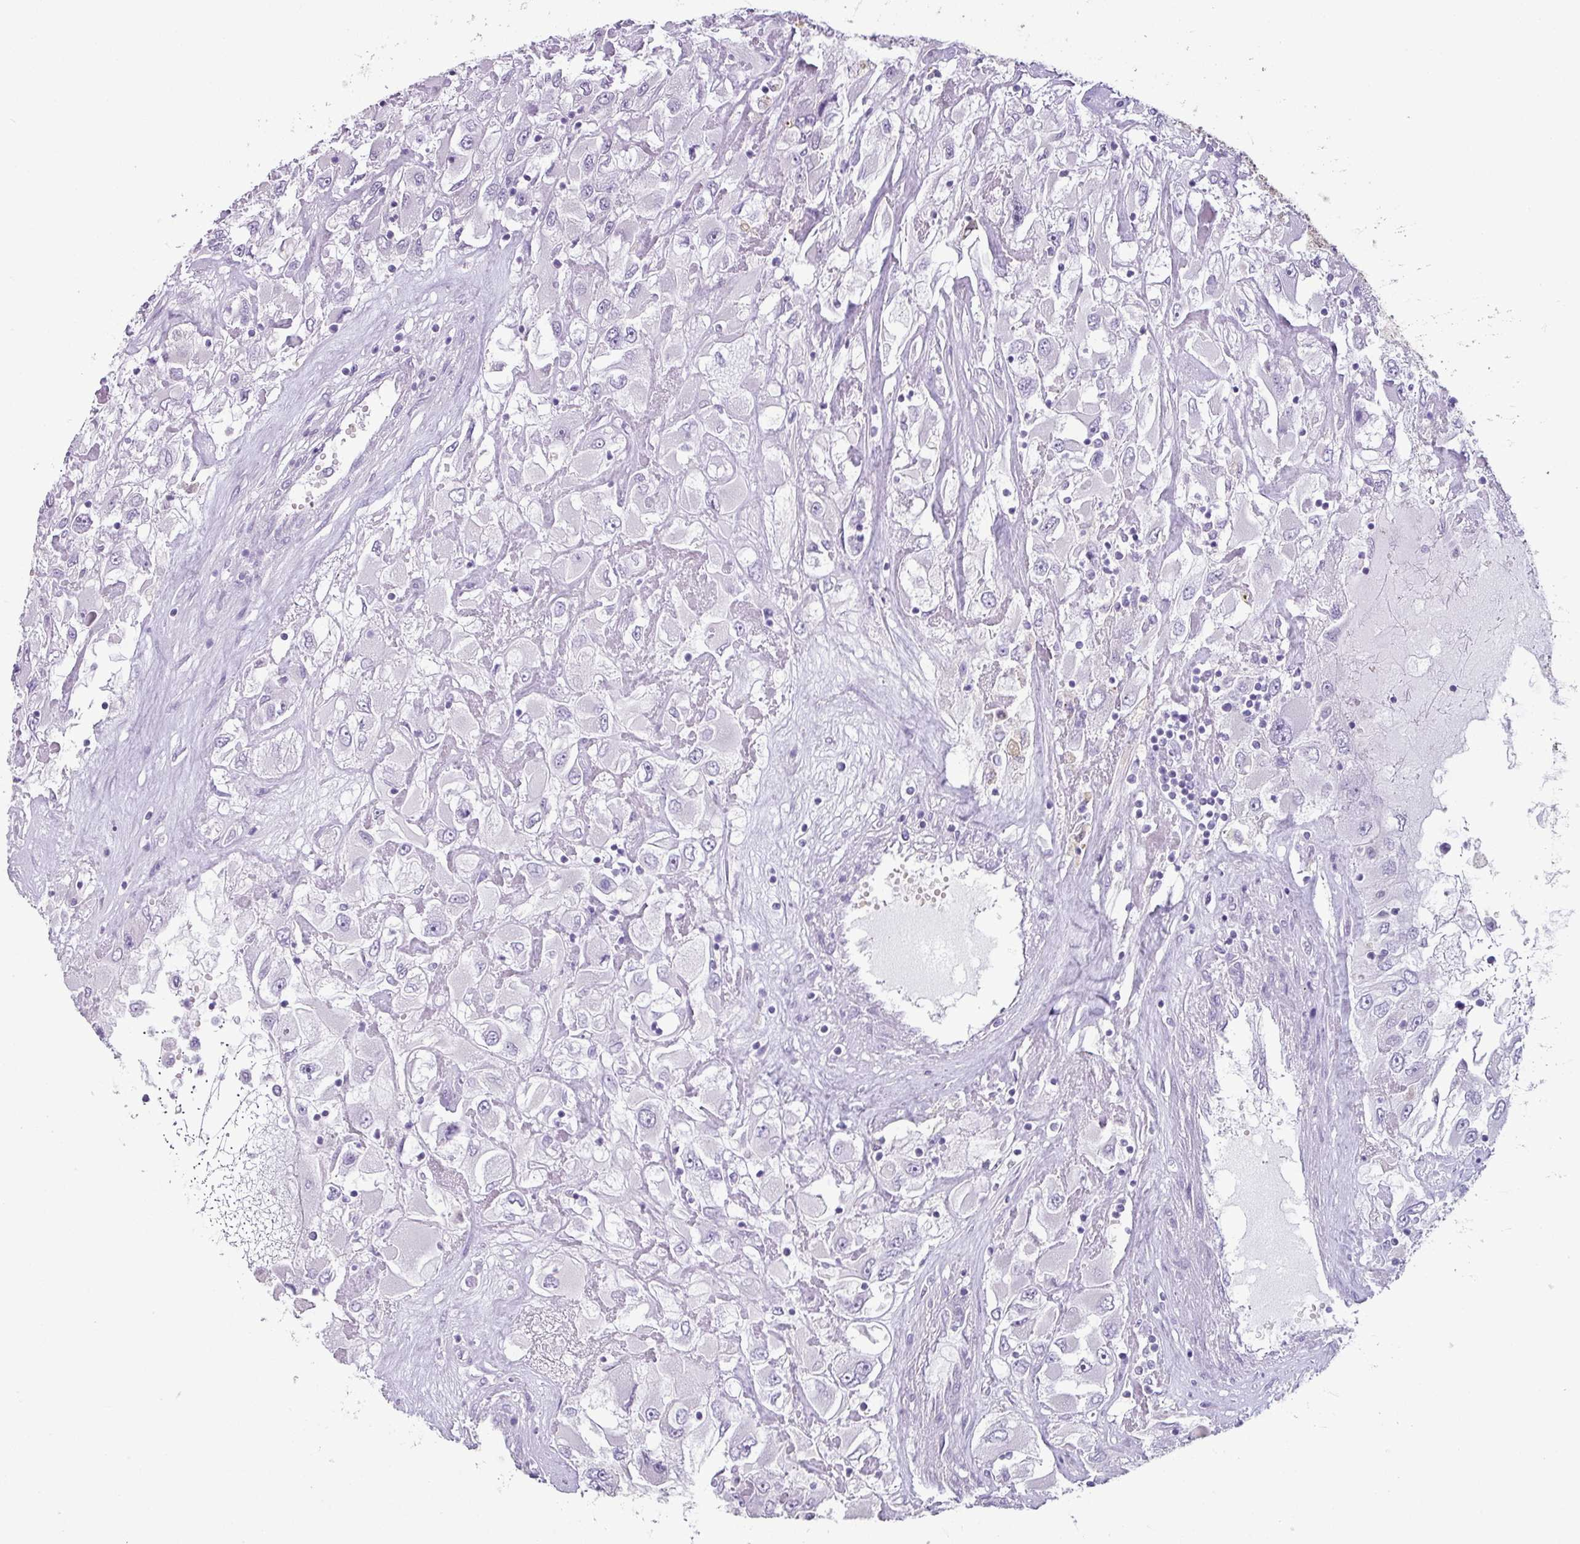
{"staining": {"intensity": "negative", "quantity": "none", "location": "none"}, "tissue": "renal cancer", "cell_type": "Tumor cells", "image_type": "cancer", "snomed": [{"axis": "morphology", "description": "Adenocarcinoma, NOS"}, {"axis": "topography", "description": "Kidney"}], "caption": "An IHC image of renal adenocarcinoma is shown. There is no staining in tumor cells of renal adenocarcinoma.", "gene": "TTLL12", "patient": {"sex": "female", "age": 52}}